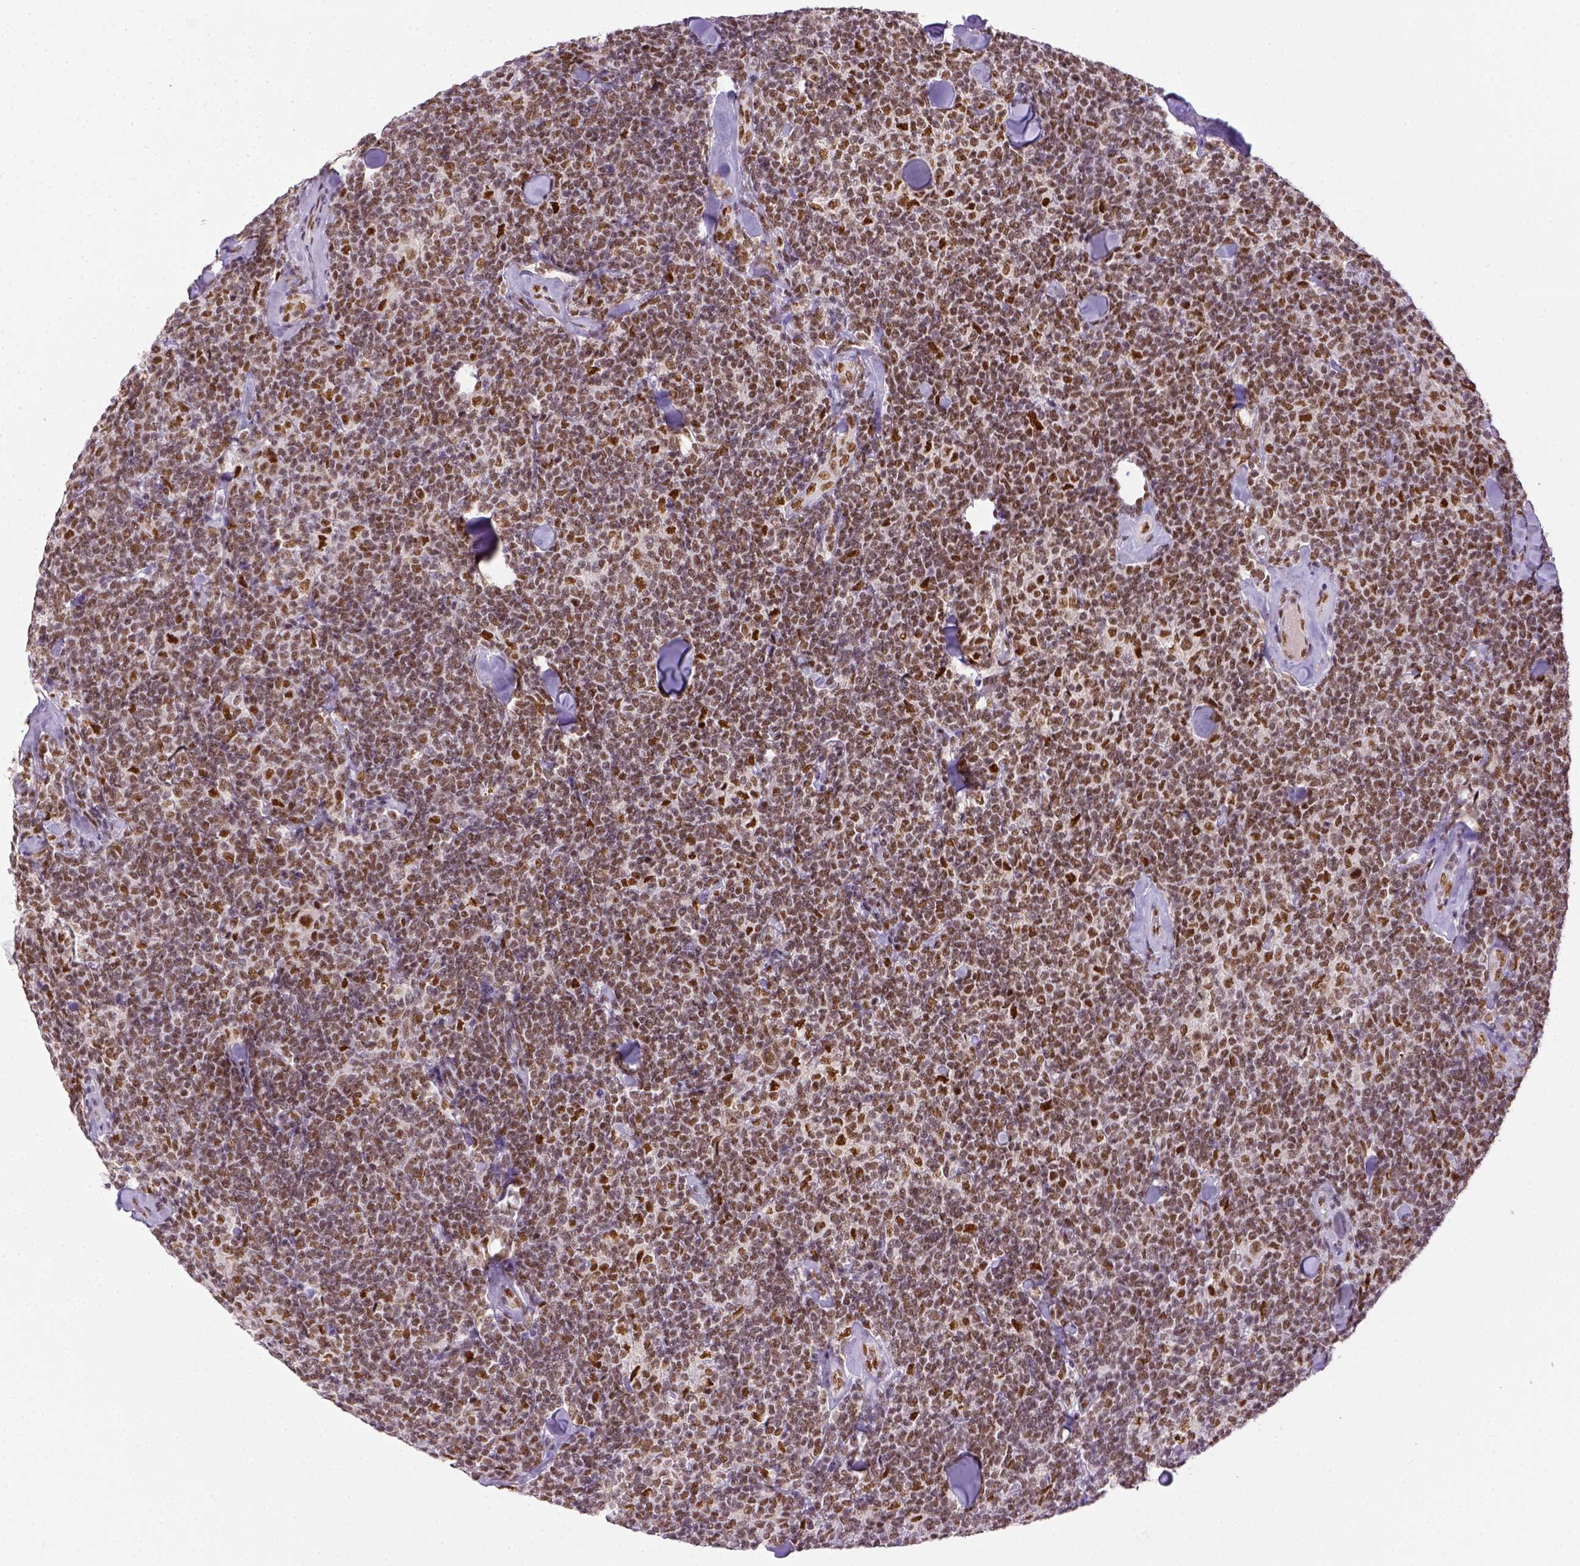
{"staining": {"intensity": "moderate", "quantity": ">75%", "location": "nuclear"}, "tissue": "lymphoma", "cell_type": "Tumor cells", "image_type": "cancer", "snomed": [{"axis": "morphology", "description": "Malignant lymphoma, non-Hodgkin's type, Low grade"}, {"axis": "topography", "description": "Lymph node"}], "caption": "Lymphoma was stained to show a protein in brown. There is medium levels of moderate nuclear positivity in about >75% of tumor cells.", "gene": "ERCC1", "patient": {"sex": "female", "age": 56}}